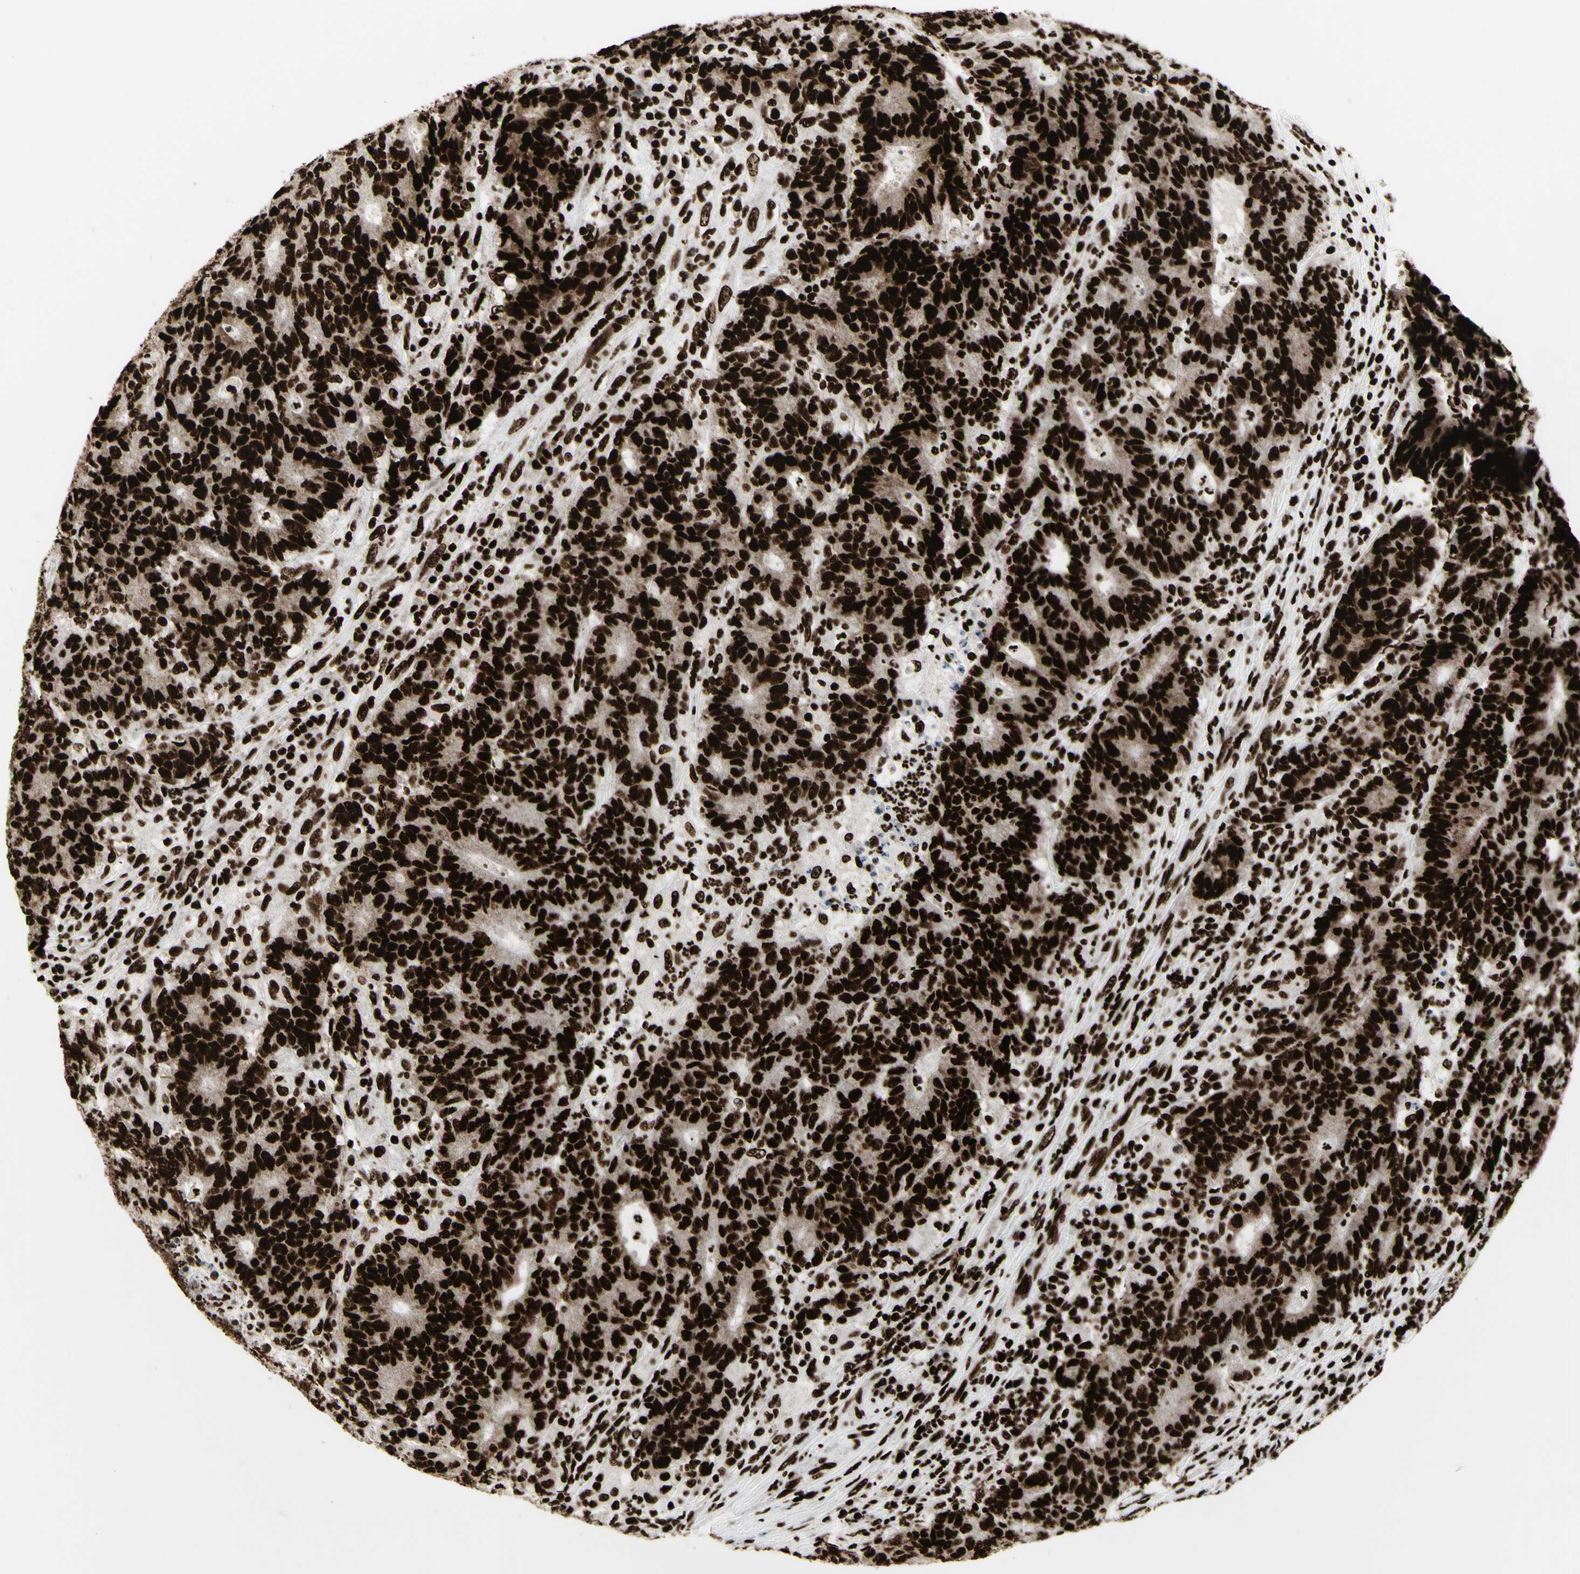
{"staining": {"intensity": "strong", "quantity": ">75%", "location": "nuclear"}, "tissue": "colorectal cancer", "cell_type": "Tumor cells", "image_type": "cancer", "snomed": [{"axis": "morphology", "description": "Normal tissue, NOS"}, {"axis": "morphology", "description": "Adenocarcinoma, NOS"}, {"axis": "topography", "description": "Colon"}], "caption": "Human colorectal cancer stained with a protein marker displays strong staining in tumor cells.", "gene": "U2AF2", "patient": {"sex": "female", "age": 75}}